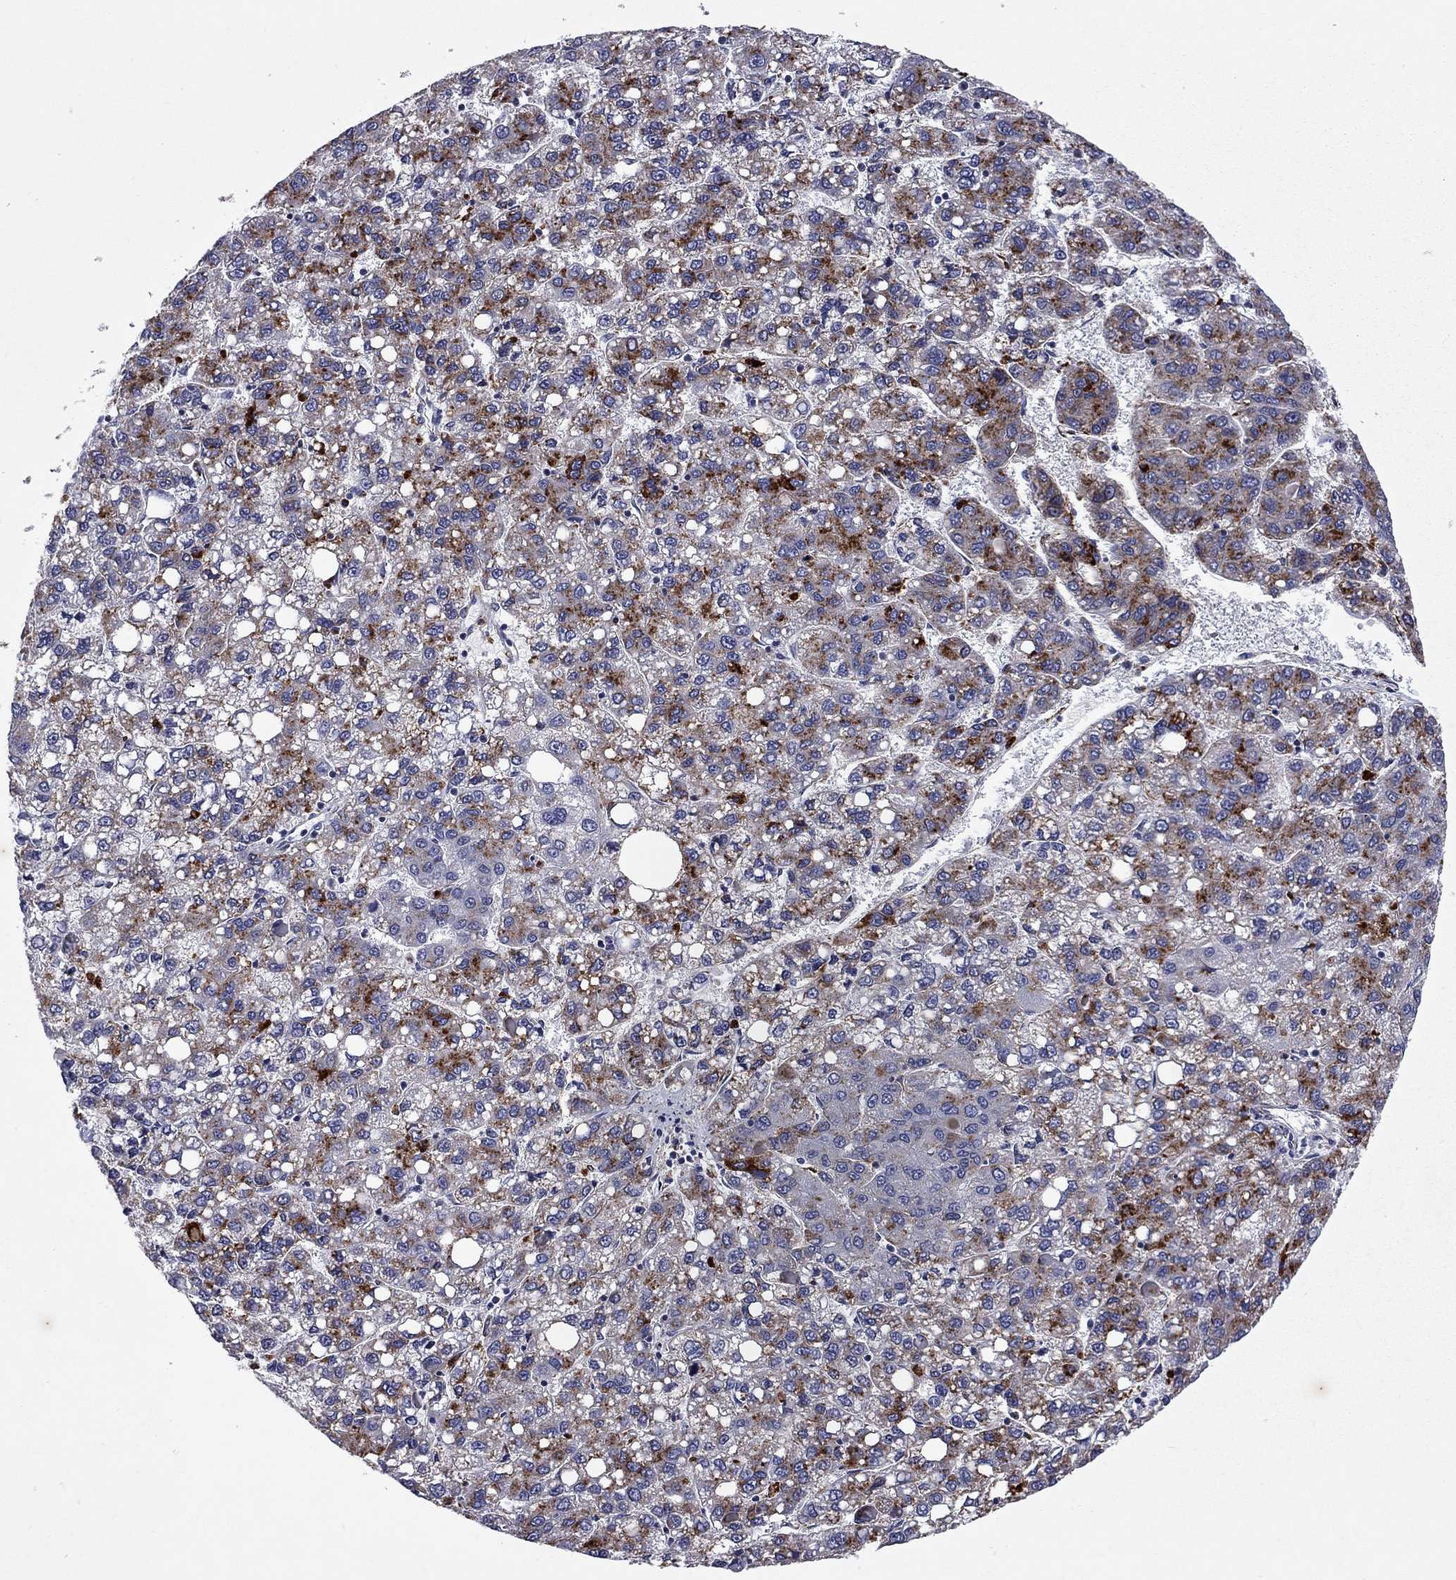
{"staining": {"intensity": "strong", "quantity": "25%-75%", "location": "cytoplasmic/membranous"}, "tissue": "liver cancer", "cell_type": "Tumor cells", "image_type": "cancer", "snomed": [{"axis": "morphology", "description": "Carcinoma, Hepatocellular, NOS"}, {"axis": "topography", "description": "Liver"}], "caption": "This is a histology image of immunohistochemistry staining of liver hepatocellular carcinoma, which shows strong staining in the cytoplasmic/membranous of tumor cells.", "gene": "MADCAM1", "patient": {"sex": "female", "age": 82}}